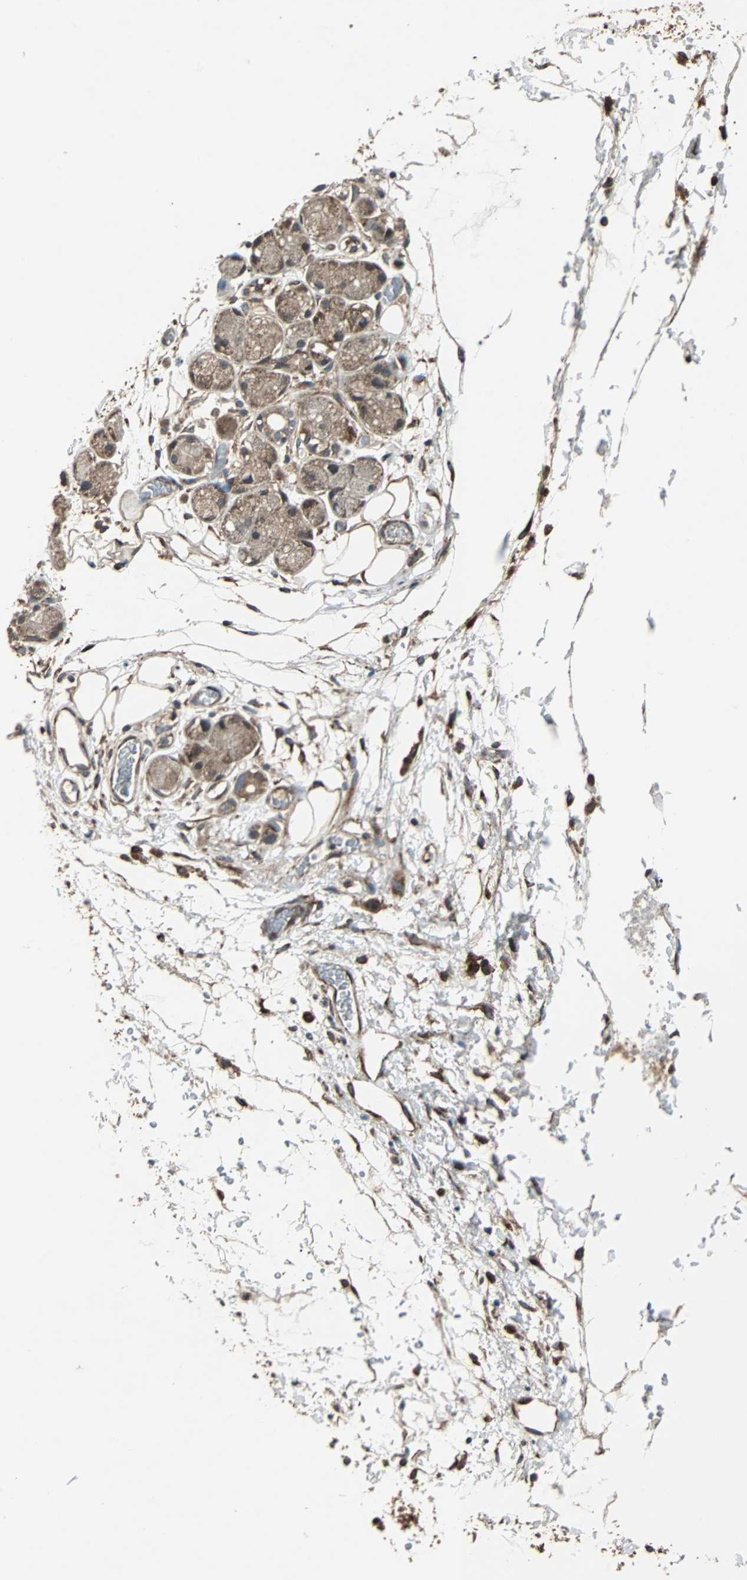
{"staining": {"intensity": "moderate", "quantity": ">75%", "location": "cytoplasmic/membranous"}, "tissue": "adipose tissue", "cell_type": "Adipocytes", "image_type": "normal", "snomed": [{"axis": "morphology", "description": "Normal tissue, NOS"}, {"axis": "morphology", "description": "Inflammation, NOS"}, {"axis": "topography", "description": "Vascular tissue"}, {"axis": "topography", "description": "Salivary gland"}], "caption": "IHC (DAB (3,3'-diaminobenzidine)) staining of benign human adipose tissue reveals moderate cytoplasmic/membranous protein expression in approximately >75% of adipocytes. Using DAB (brown) and hematoxylin (blue) stains, captured at high magnification using brightfield microscopy.", "gene": "RAB7A", "patient": {"sex": "female", "age": 75}}